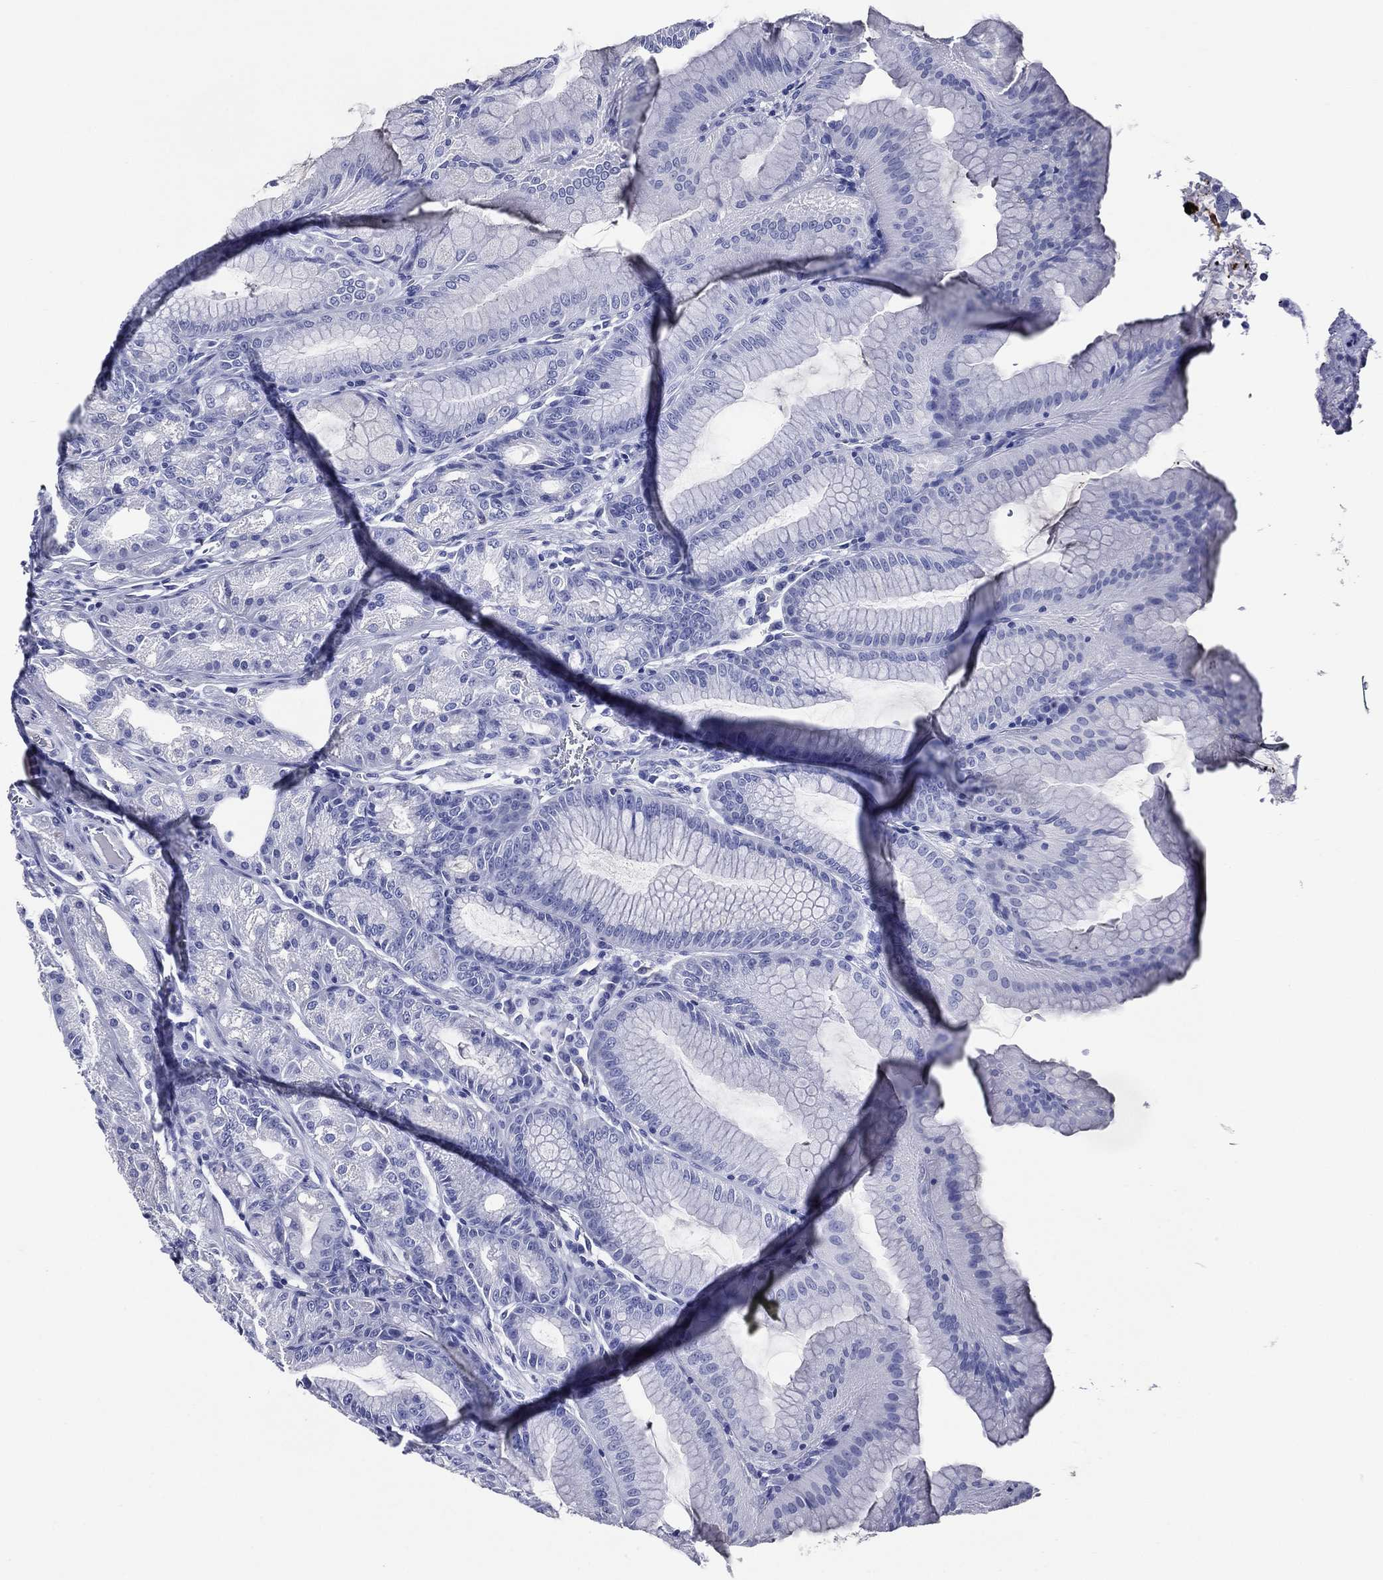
{"staining": {"intensity": "negative", "quantity": "none", "location": "none"}, "tissue": "stomach", "cell_type": "Glandular cells", "image_type": "normal", "snomed": [{"axis": "morphology", "description": "Normal tissue, NOS"}, {"axis": "topography", "description": "Stomach"}], "caption": "This is an IHC photomicrograph of benign stomach. There is no staining in glandular cells.", "gene": "ACE2", "patient": {"sex": "male", "age": 71}}